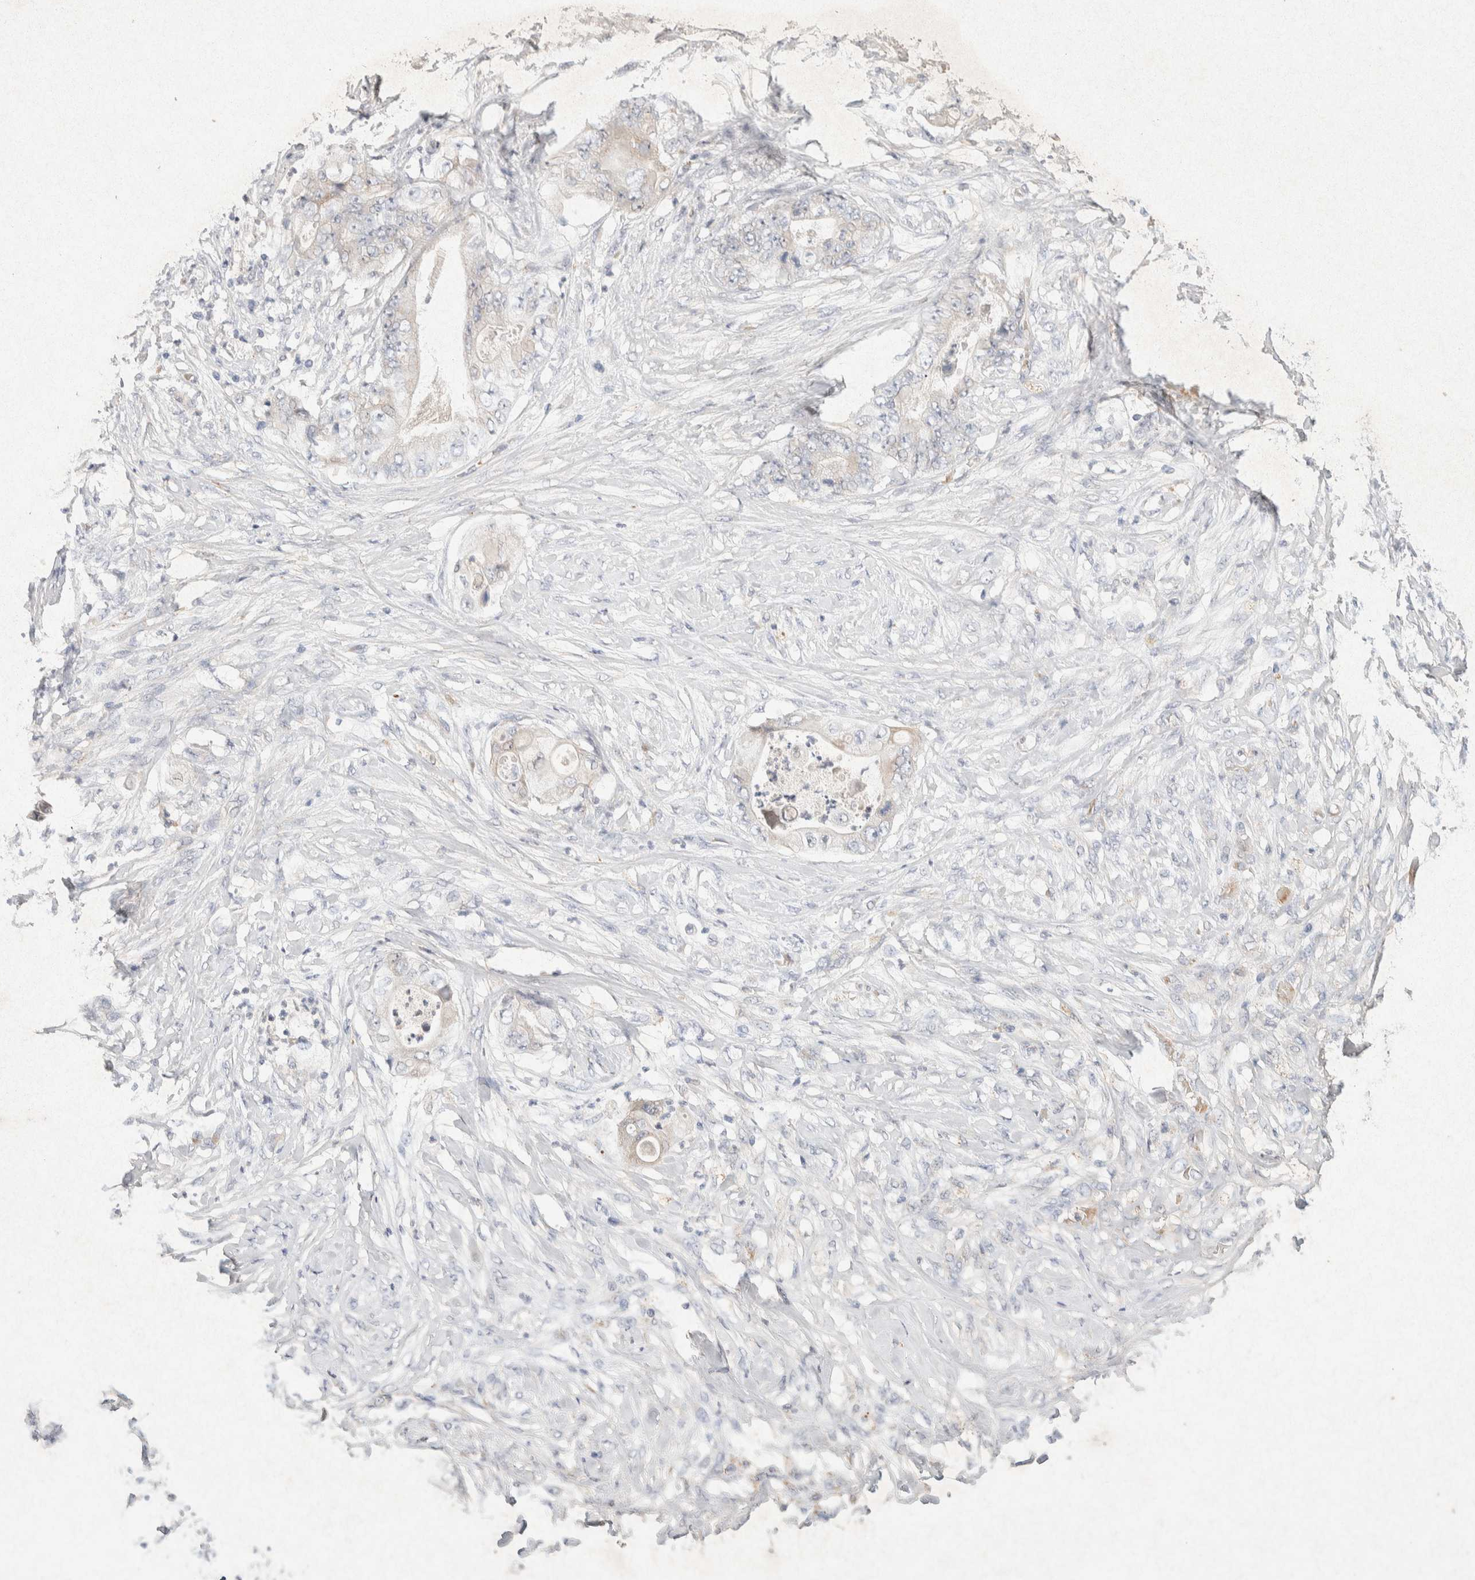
{"staining": {"intensity": "weak", "quantity": "25%-75%", "location": "cytoplasmic/membranous"}, "tissue": "stomach cancer", "cell_type": "Tumor cells", "image_type": "cancer", "snomed": [{"axis": "morphology", "description": "Adenocarcinoma, NOS"}, {"axis": "topography", "description": "Stomach"}], "caption": "Immunohistochemical staining of human stomach cancer (adenocarcinoma) demonstrates low levels of weak cytoplasmic/membranous protein positivity in approximately 25%-75% of tumor cells.", "gene": "GNAI1", "patient": {"sex": "female", "age": 73}}